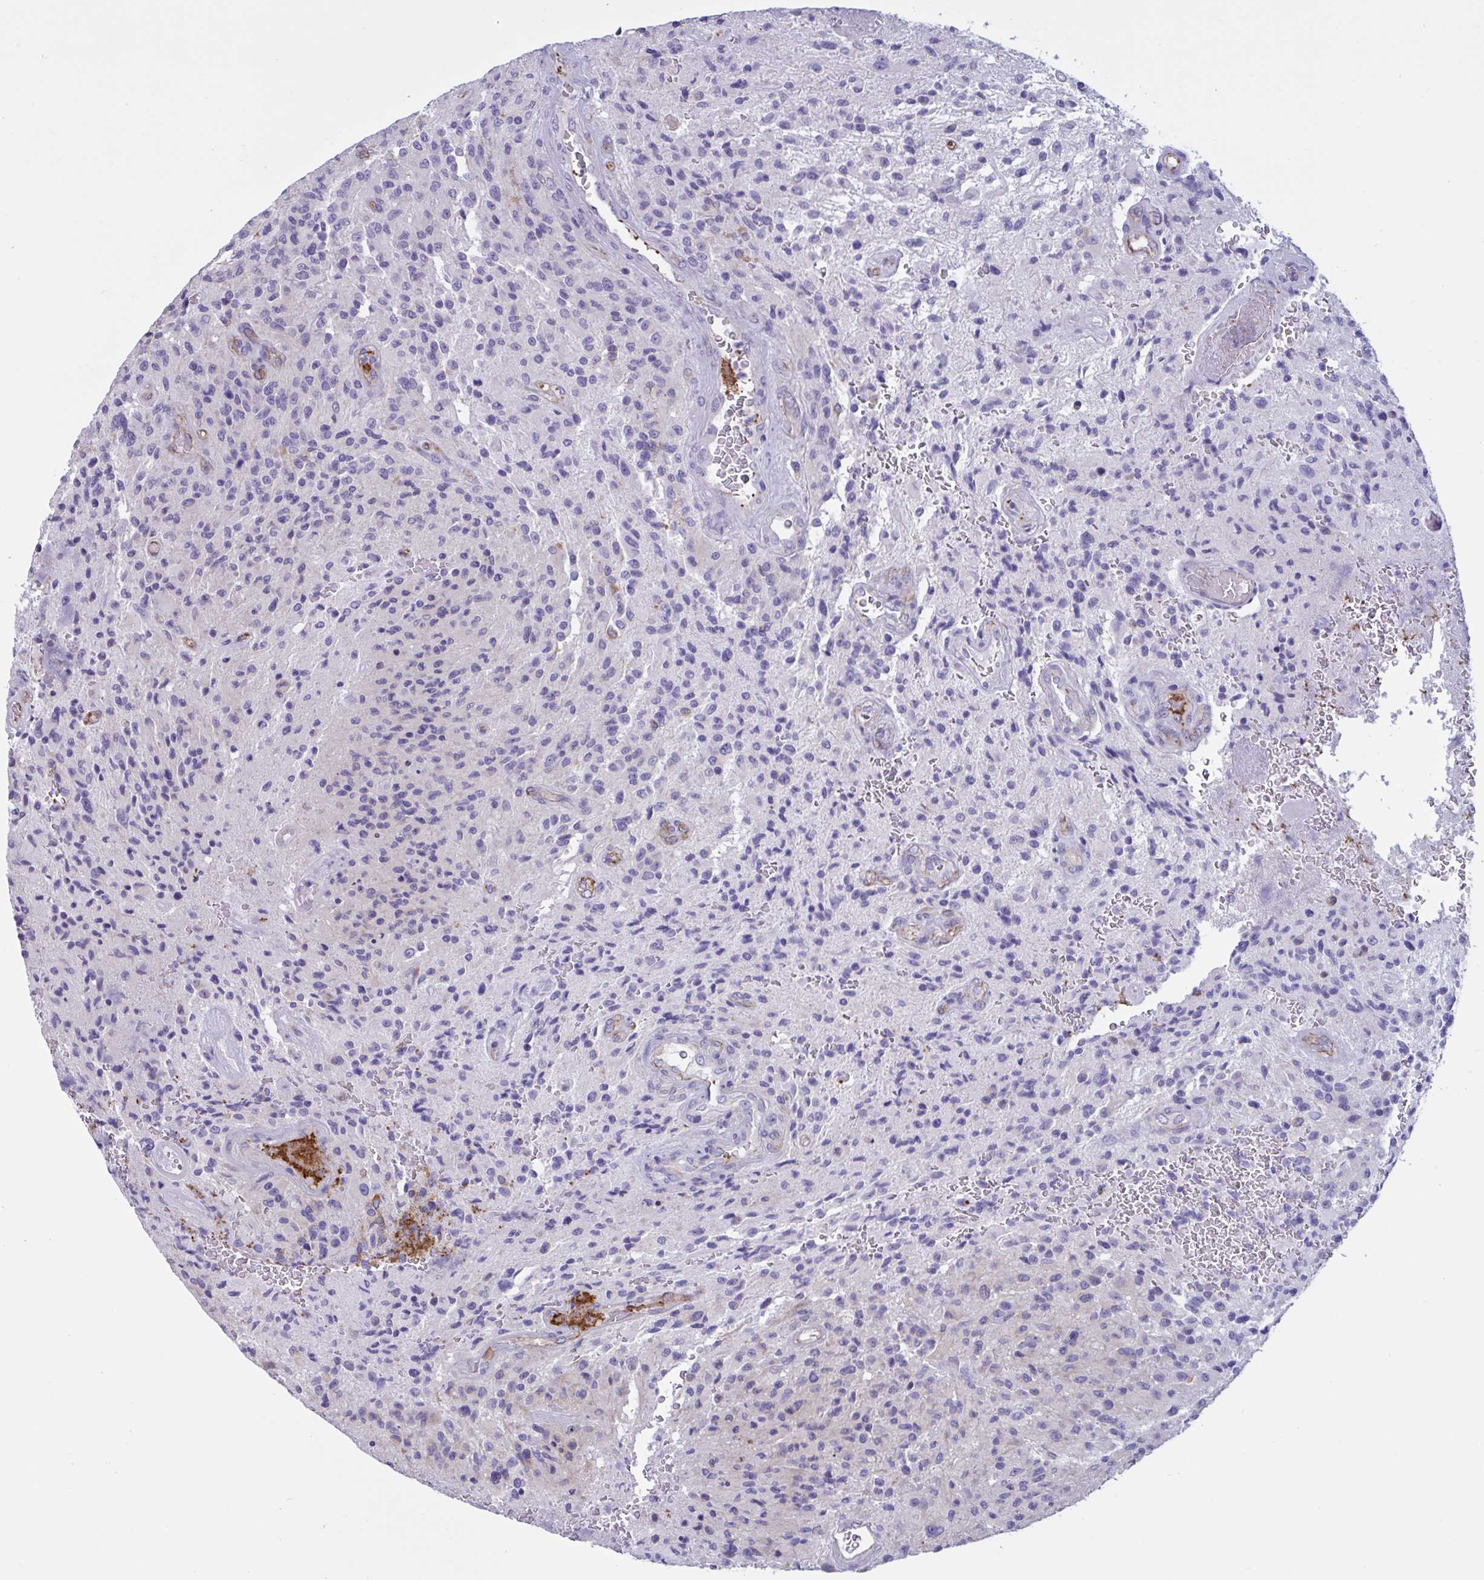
{"staining": {"intensity": "negative", "quantity": "none", "location": "none"}, "tissue": "glioma", "cell_type": "Tumor cells", "image_type": "cancer", "snomed": [{"axis": "morphology", "description": "Normal tissue, NOS"}, {"axis": "morphology", "description": "Glioma, malignant, High grade"}, {"axis": "topography", "description": "Cerebral cortex"}], "caption": "Photomicrograph shows no protein expression in tumor cells of malignant high-grade glioma tissue.", "gene": "RPL22L1", "patient": {"sex": "male", "age": 56}}